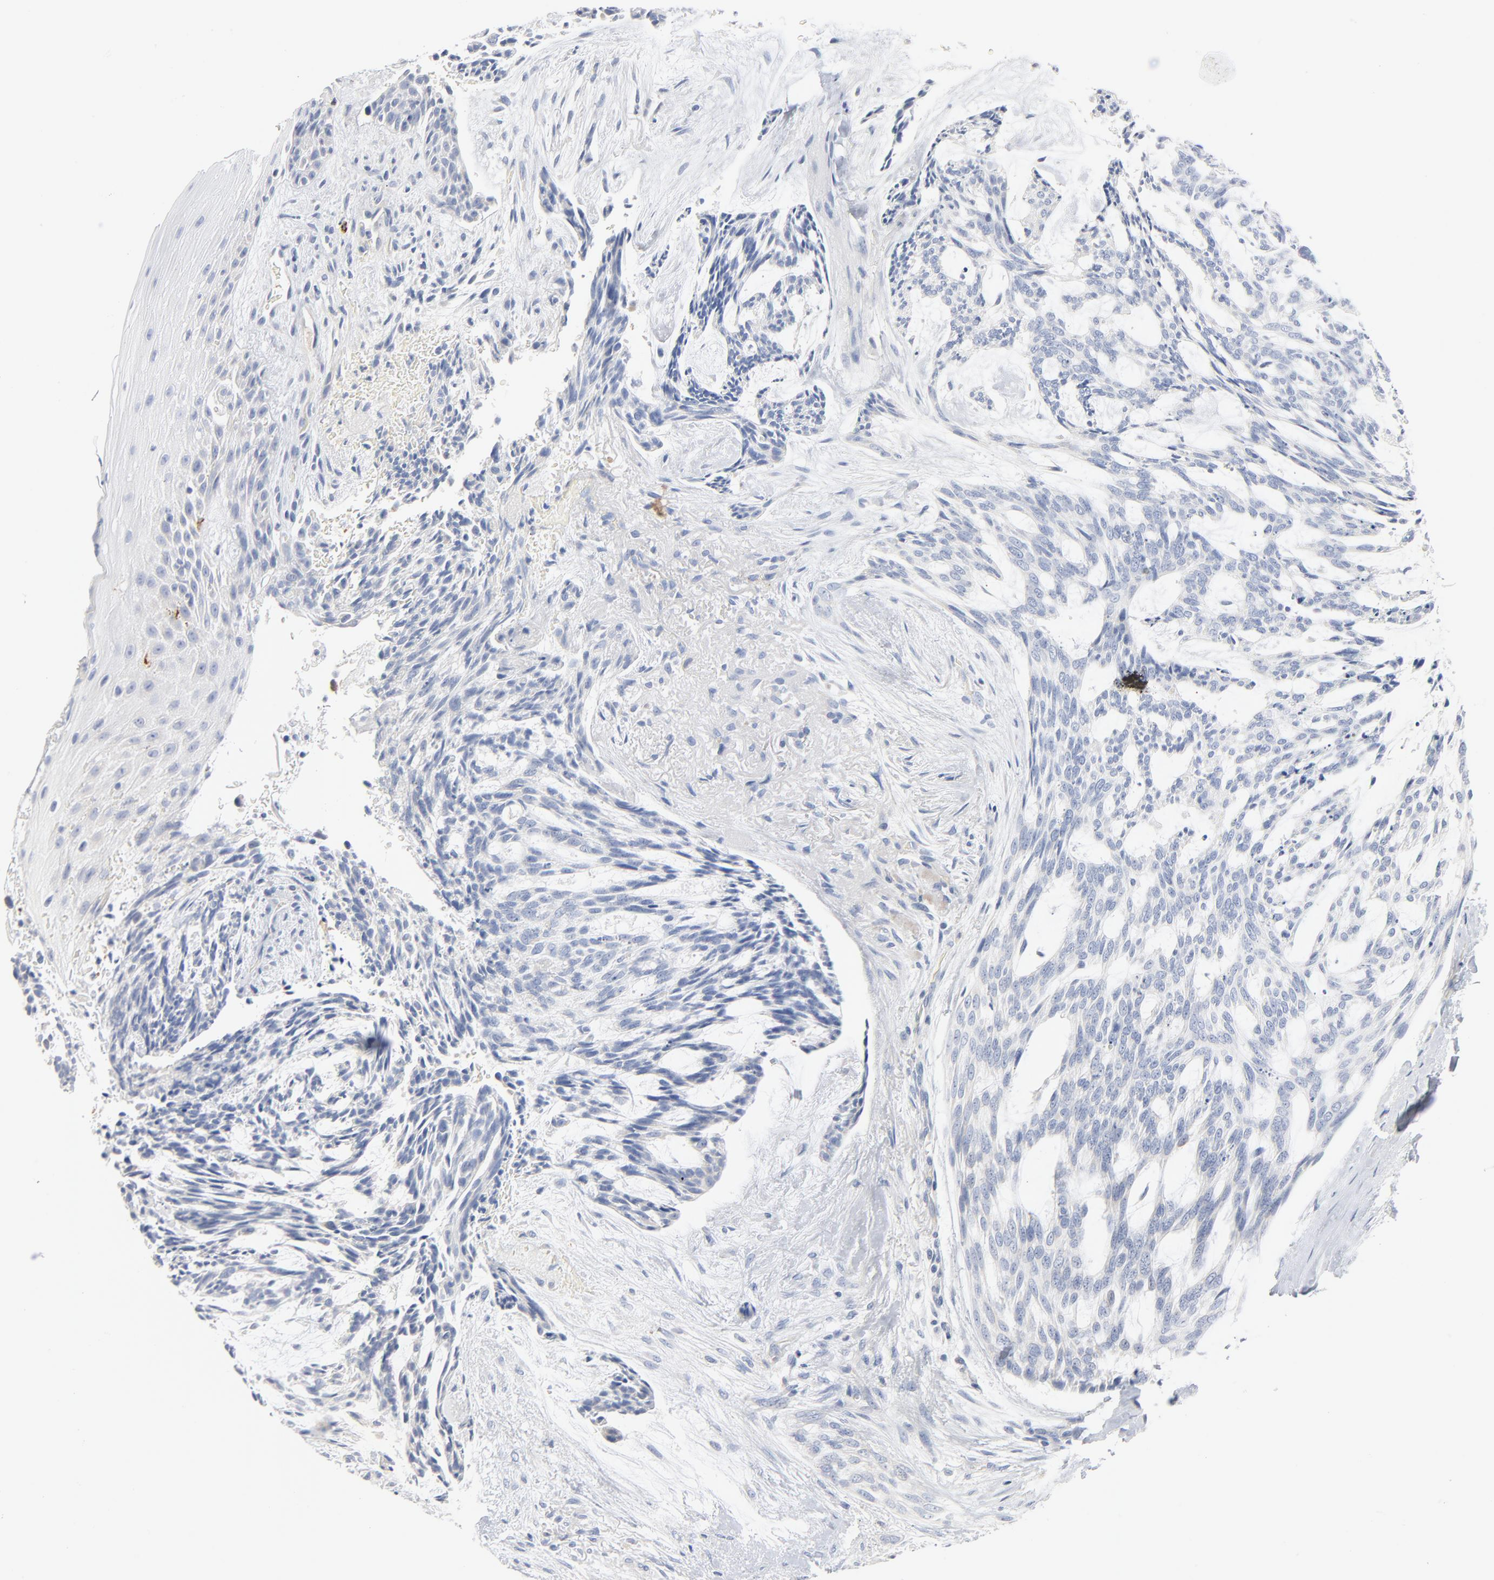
{"staining": {"intensity": "negative", "quantity": "none", "location": "none"}, "tissue": "skin cancer", "cell_type": "Tumor cells", "image_type": "cancer", "snomed": [{"axis": "morphology", "description": "Normal tissue, NOS"}, {"axis": "morphology", "description": "Basal cell carcinoma"}, {"axis": "topography", "description": "Skin"}], "caption": "Skin basal cell carcinoma was stained to show a protein in brown. There is no significant positivity in tumor cells.", "gene": "GZMB", "patient": {"sex": "female", "age": 71}}